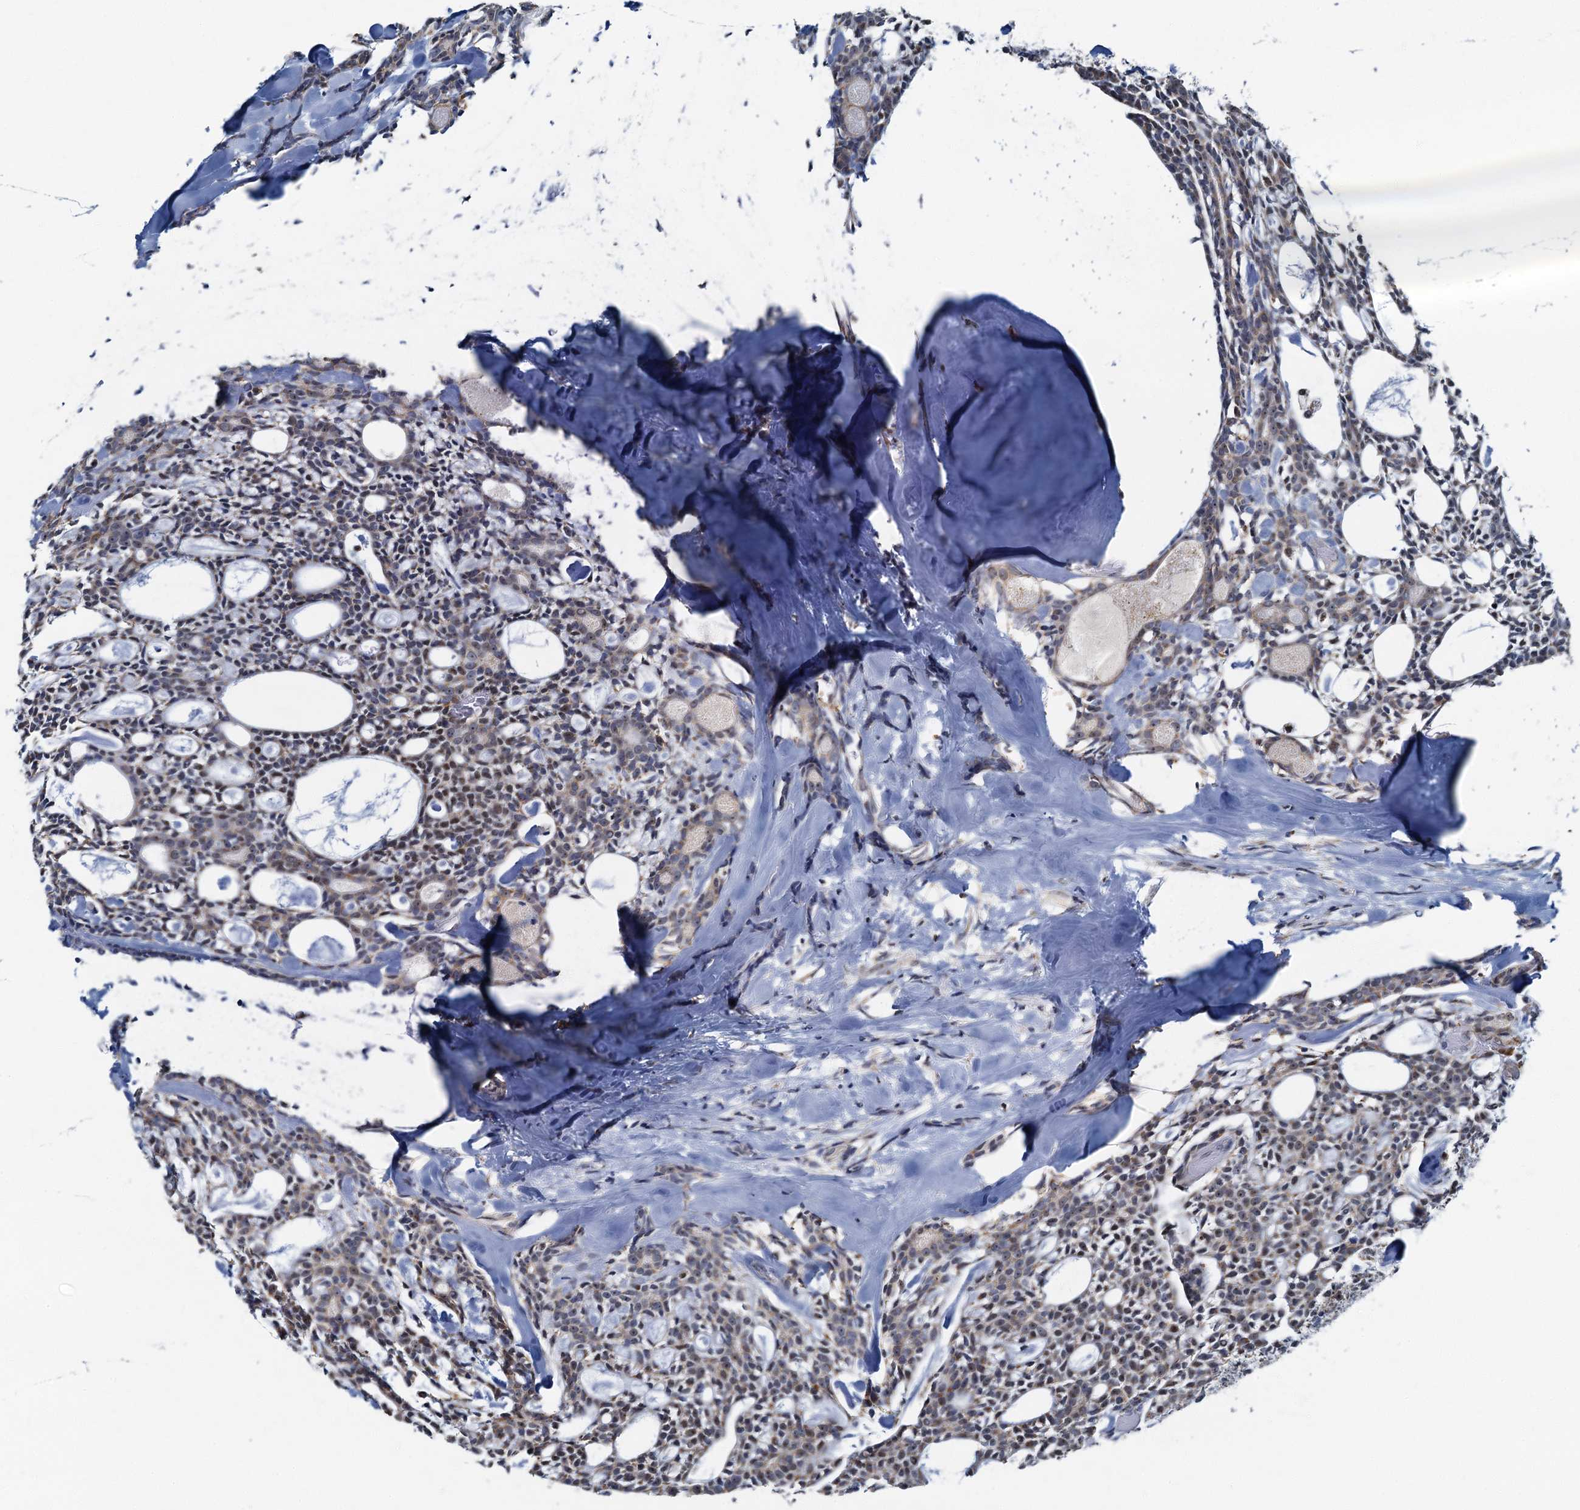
{"staining": {"intensity": "weak", "quantity": ">75%", "location": "cytoplasmic/membranous"}, "tissue": "head and neck cancer", "cell_type": "Tumor cells", "image_type": "cancer", "snomed": [{"axis": "morphology", "description": "Adenocarcinoma, NOS"}, {"axis": "topography", "description": "Salivary gland"}, {"axis": "topography", "description": "Head-Neck"}], "caption": "Immunohistochemical staining of human adenocarcinoma (head and neck) shows low levels of weak cytoplasmic/membranous positivity in about >75% of tumor cells. Using DAB (brown) and hematoxylin (blue) stains, captured at high magnification using brightfield microscopy.", "gene": "RAD9B", "patient": {"sex": "male", "age": 55}}